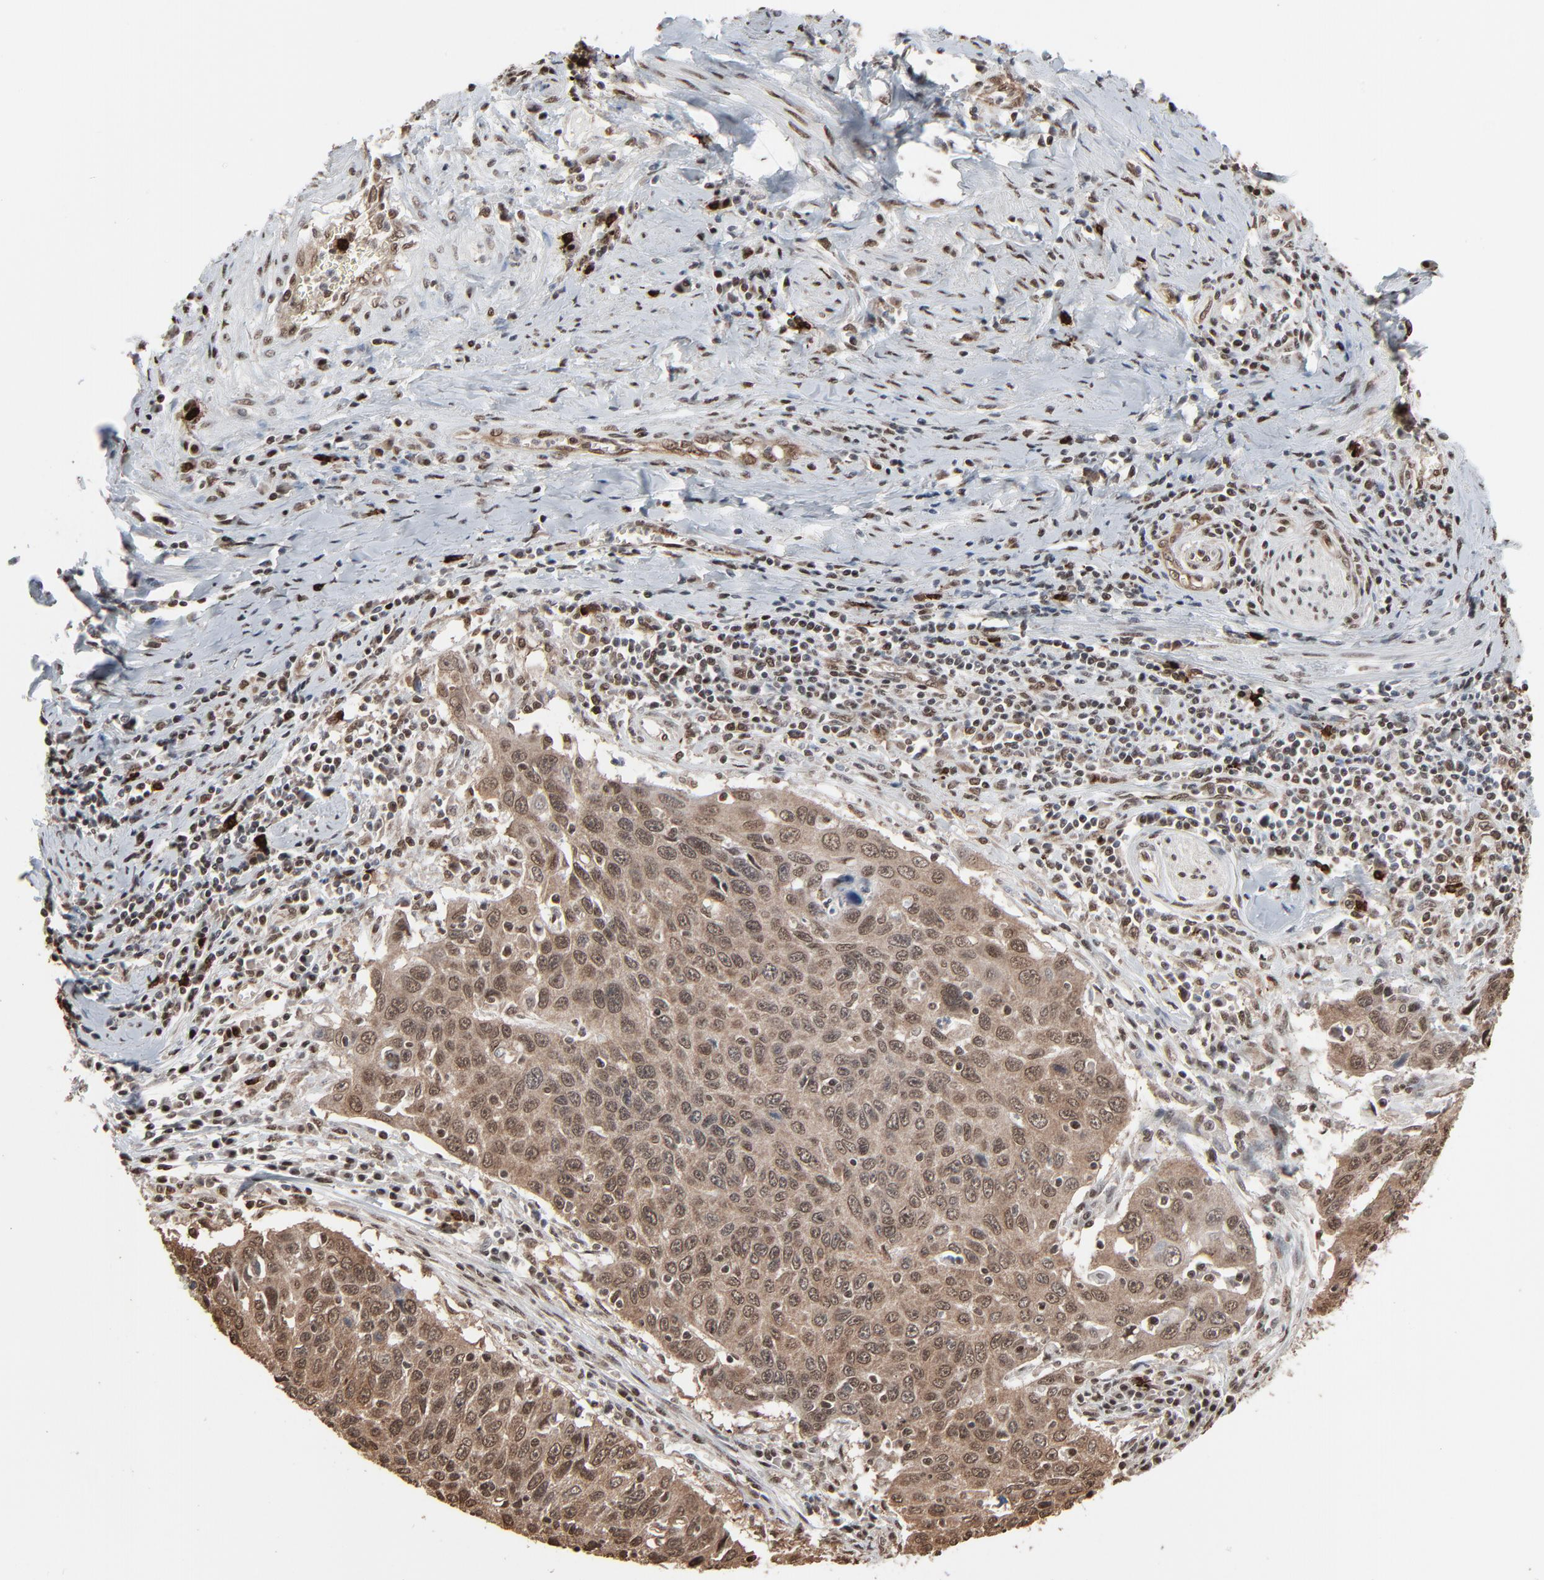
{"staining": {"intensity": "moderate", "quantity": ">75%", "location": "cytoplasmic/membranous,nuclear"}, "tissue": "cervical cancer", "cell_type": "Tumor cells", "image_type": "cancer", "snomed": [{"axis": "morphology", "description": "Squamous cell carcinoma, NOS"}, {"axis": "topography", "description": "Cervix"}], "caption": "Moderate cytoplasmic/membranous and nuclear staining is appreciated in about >75% of tumor cells in cervical cancer (squamous cell carcinoma).", "gene": "MEIS2", "patient": {"sex": "female", "age": 53}}